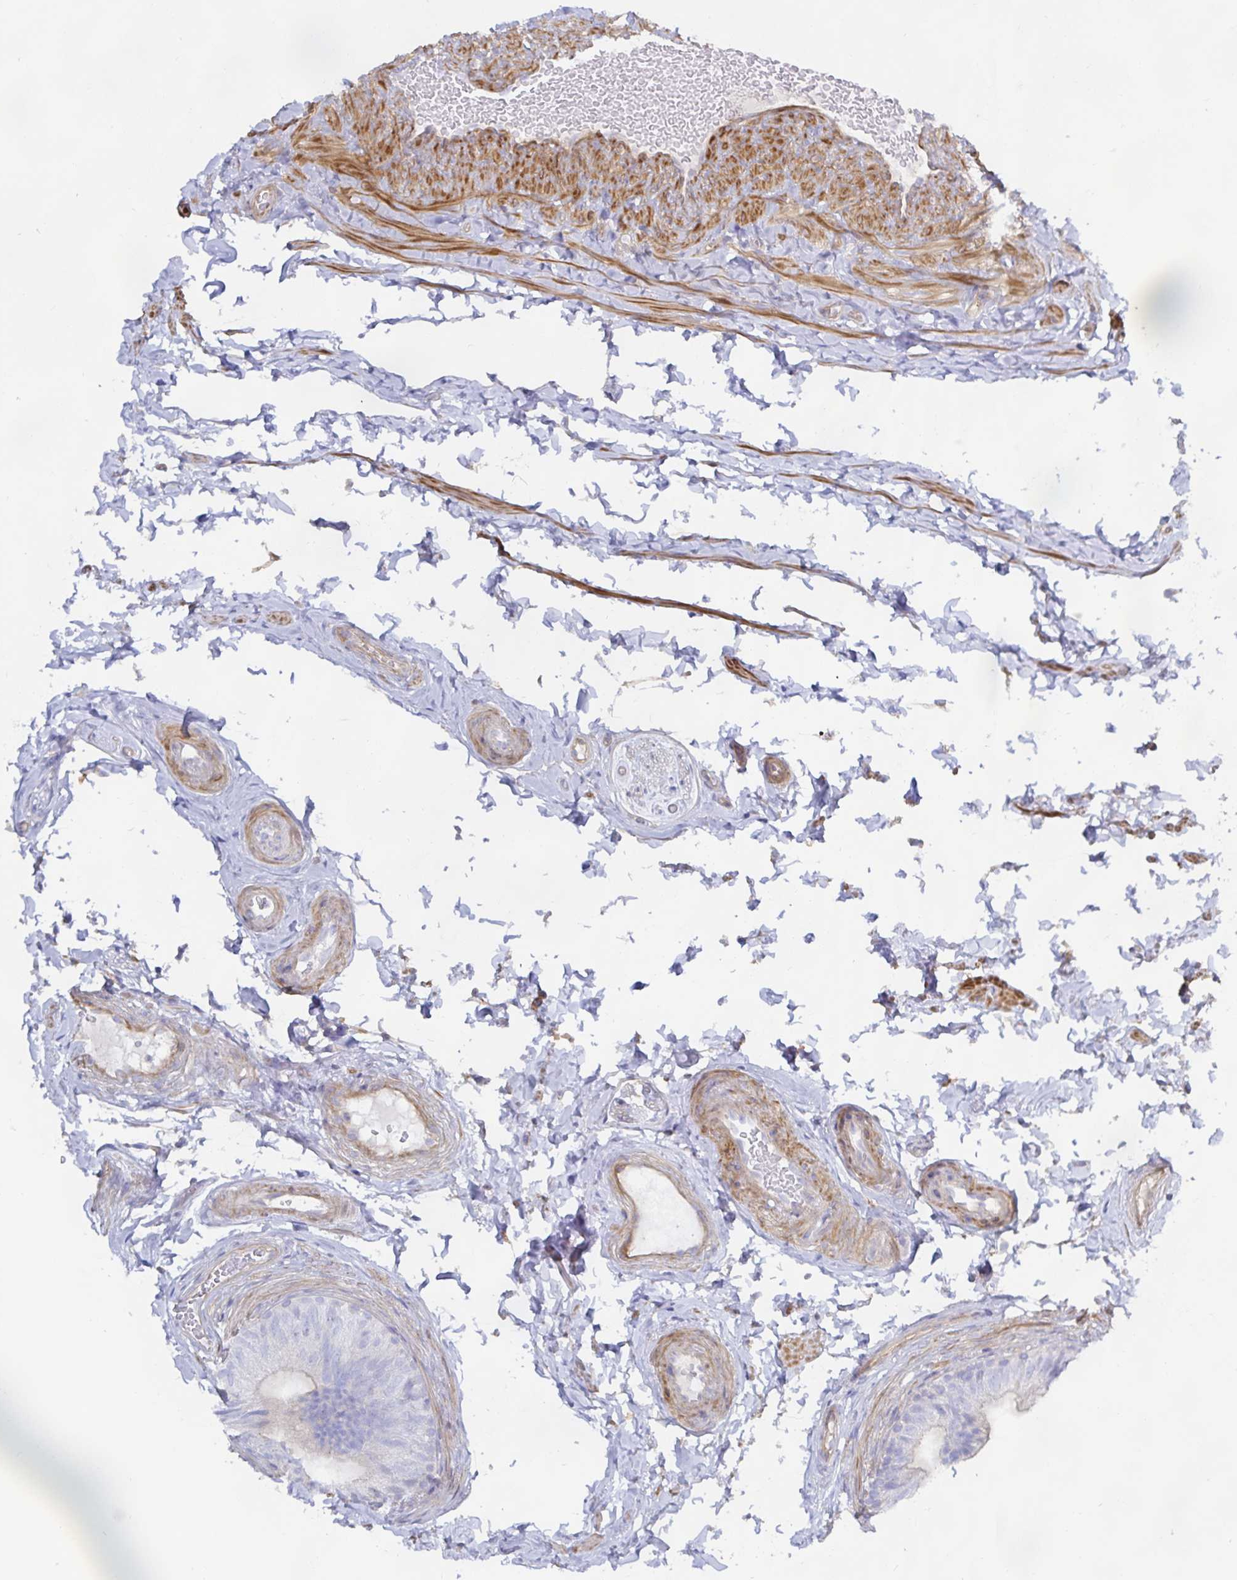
{"staining": {"intensity": "negative", "quantity": "none", "location": "none"}, "tissue": "epididymis", "cell_type": "Glandular cells", "image_type": "normal", "snomed": [{"axis": "morphology", "description": "Normal tissue, NOS"}, {"axis": "topography", "description": "Epididymis, spermatic cord, NOS"}, {"axis": "topography", "description": "Epididymis"}, {"axis": "topography", "description": "Peripheral nerve tissue"}], "caption": "Protein analysis of unremarkable epididymis shows no significant expression in glandular cells.", "gene": "METTL22", "patient": {"sex": "male", "age": 29}}